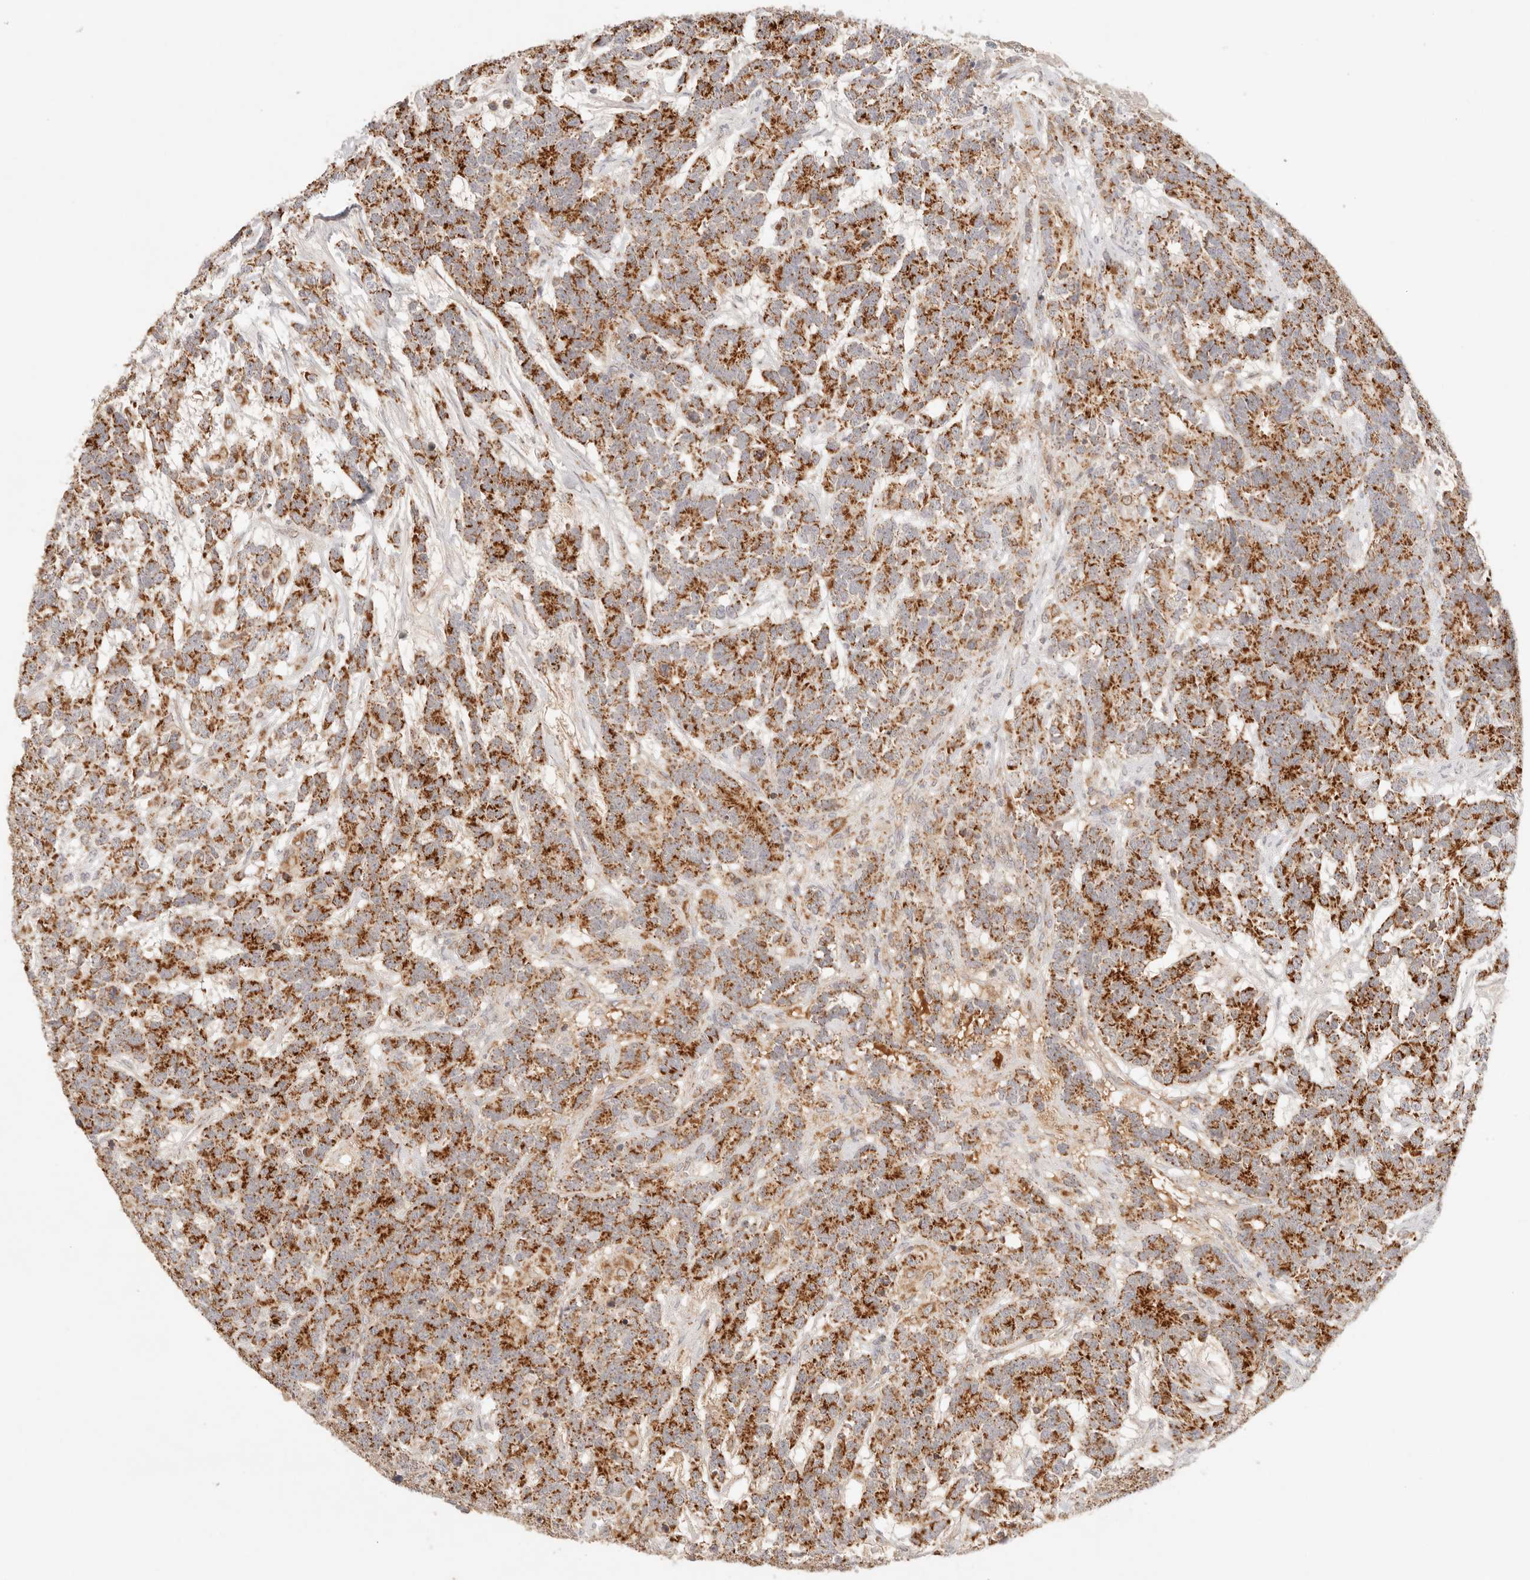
{"staining": {"intensity": "strong", "quantity": ">75%", "location": "cytoplasmic/membranous"}, "tissue": "testis cancer", "cell_type": "Tumor cells", "image_type": "cancer", "snomed": [{"axis": "morphology", "description": "Carcinoma, Embryonal, NOS"}, {"axis": "topography", "description": "Testis"}], "caption": "Testis cancer stained for a protein (brown) displays strong cytoplasmic/membranous positive staining in approximately >75% of tumor cells.", "gene": "COA6", "patient": {"sex": "male", "age": 26}}